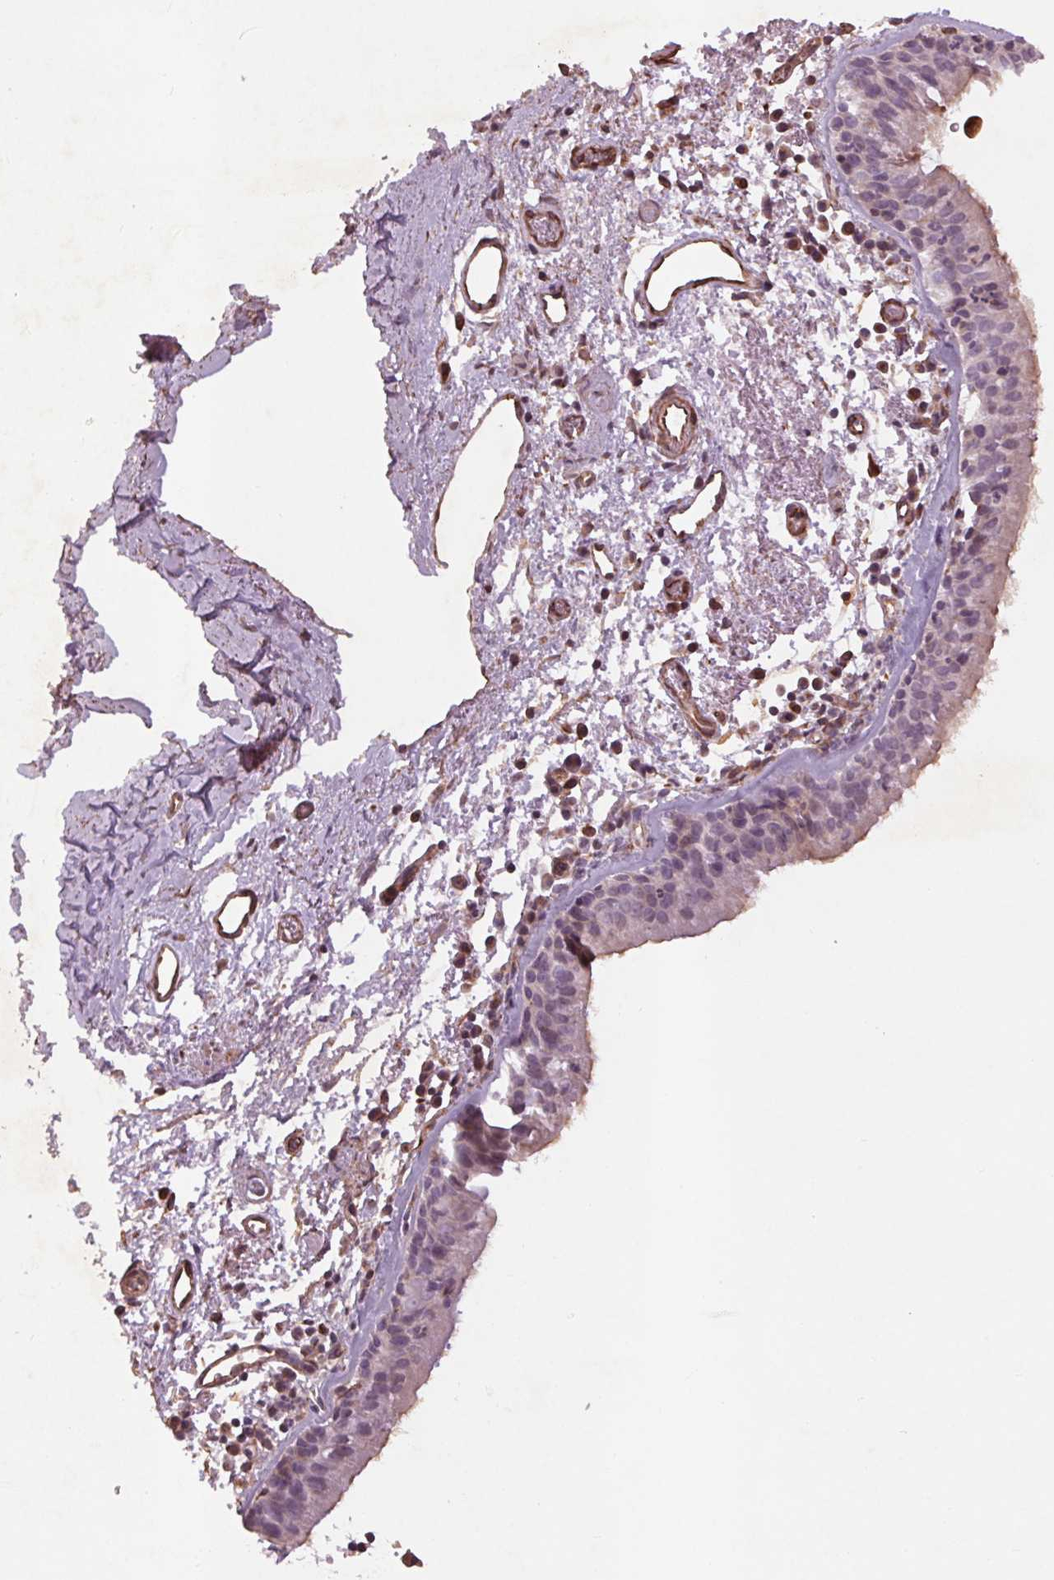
{"staining": {"intensity": "weak", "quantity": "<25%", "location": "cytoplasmic/membranous"}, "tissue": "bronchus", "cell_type": "Respiratory epithelial cells", "image_type": "normal", "snomed": [{"axis": "morphology", "description": "Normal tissue, NOS"}, {"axis": "morphology", "description": "Adenocarcinoma, NOS"}, {"axis": "topography", "description": "Bronchus"}], "caption": "Immunohistochemical staining of unremarkable bronchus shows no significant expression in respiratory epithelial cells. (Stains: DAB immunohistochemistry with hematoxylin counter stain, Microscopy: brightfield microscopy at high magnification).", "gene": "CCSER1", "patient": {"sex": "male", "age": 68}}